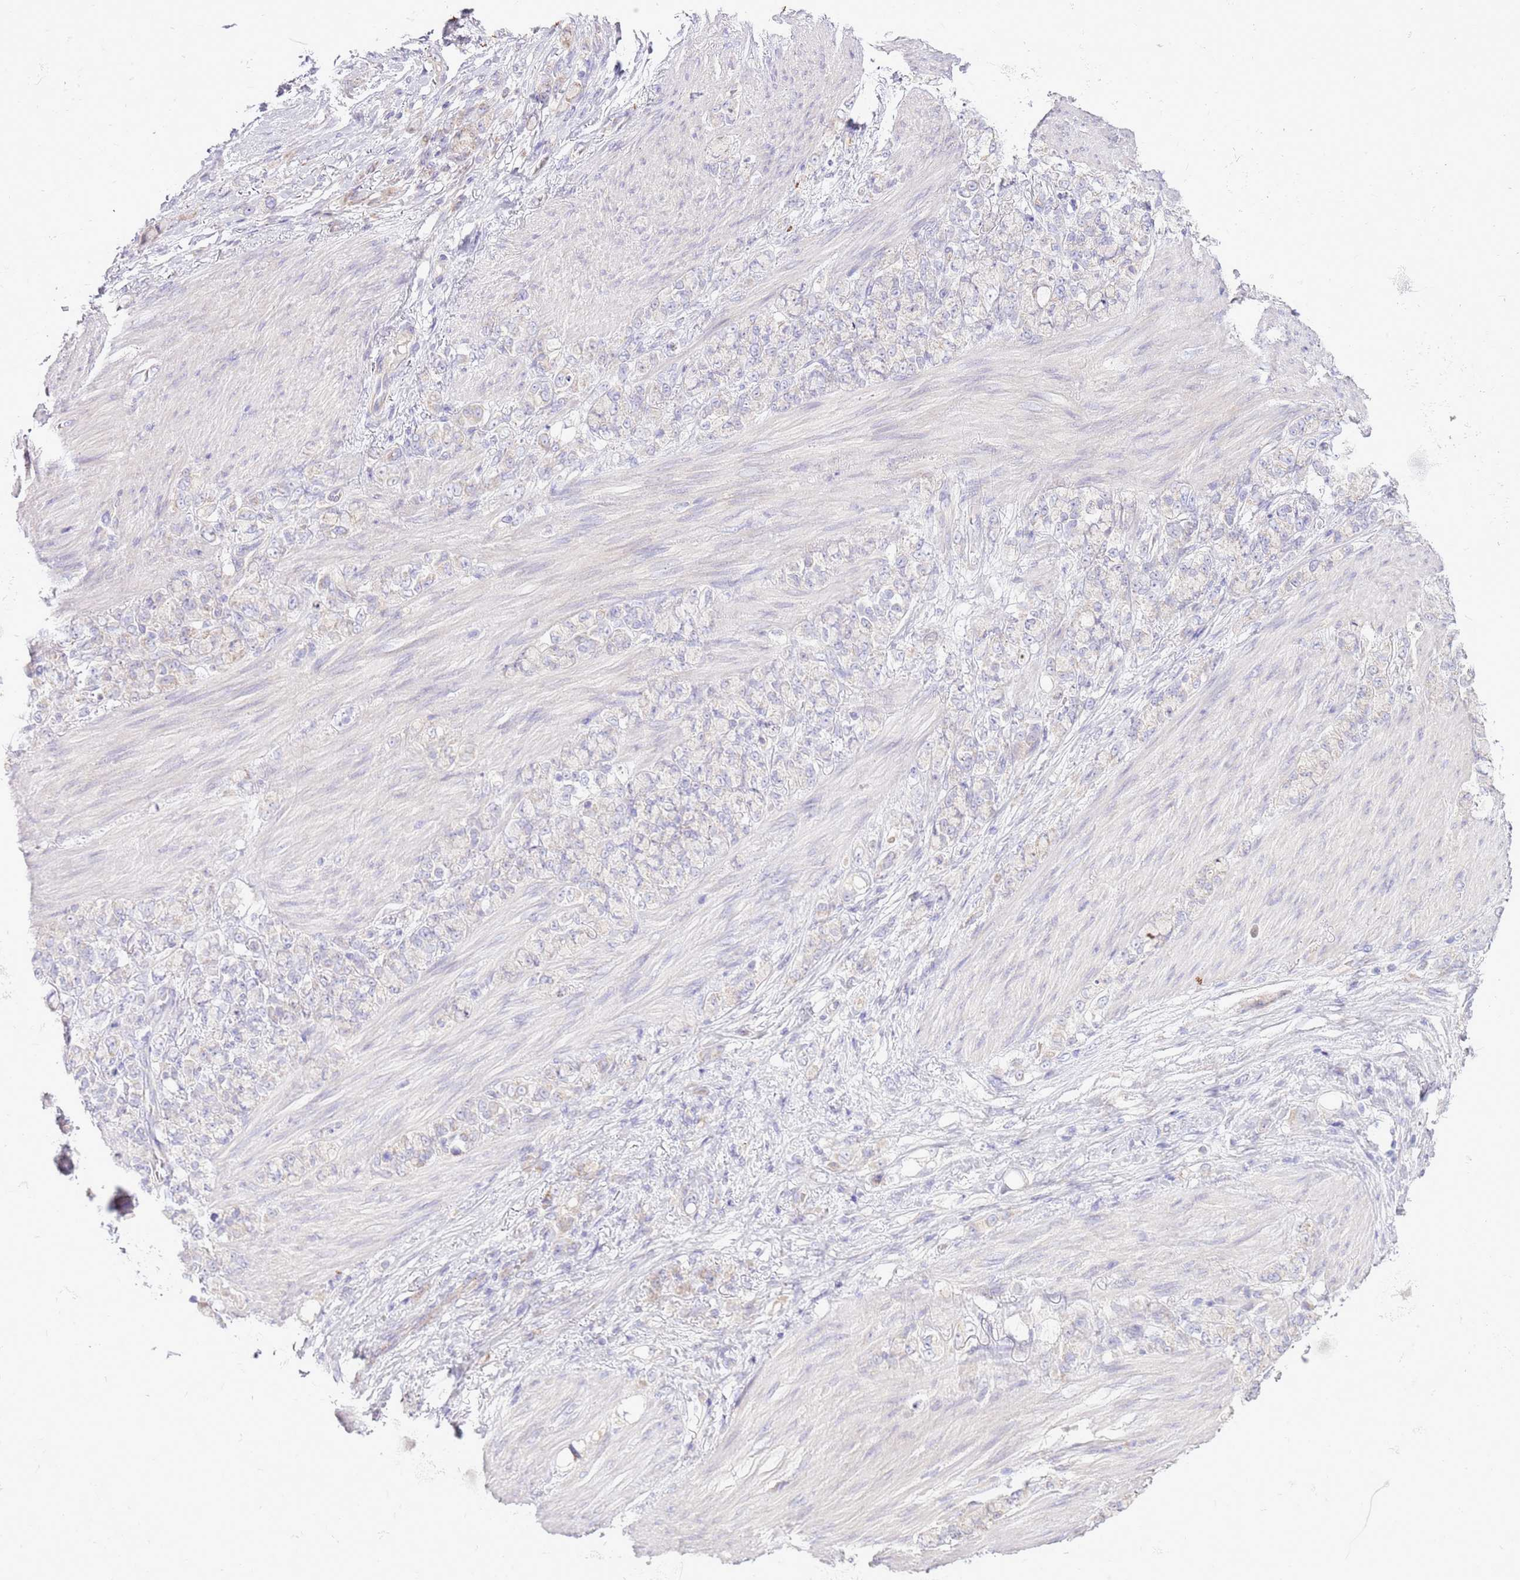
{"staining": {"intensity": "negative", "quantity": "none", "location": "none"}, "tissue": "stomach cancer", "cell_type": "Tumor cells", "image_type": "cancer", "snomed": [{"axis": "morphology", "description": "Normal tissue, NOS"}, {"axis": "morphology", "description": "Adenocarcinoma, NOS"}, {"axis": "topography", "description": "Stomach"}], "caption": "The image exhibits no staining of tumor cells in stomach adenocarcinoma. Nuclei are stained in blue.", "gene": "OAZ2", "patient": {"sex": "female", "age": 79}}